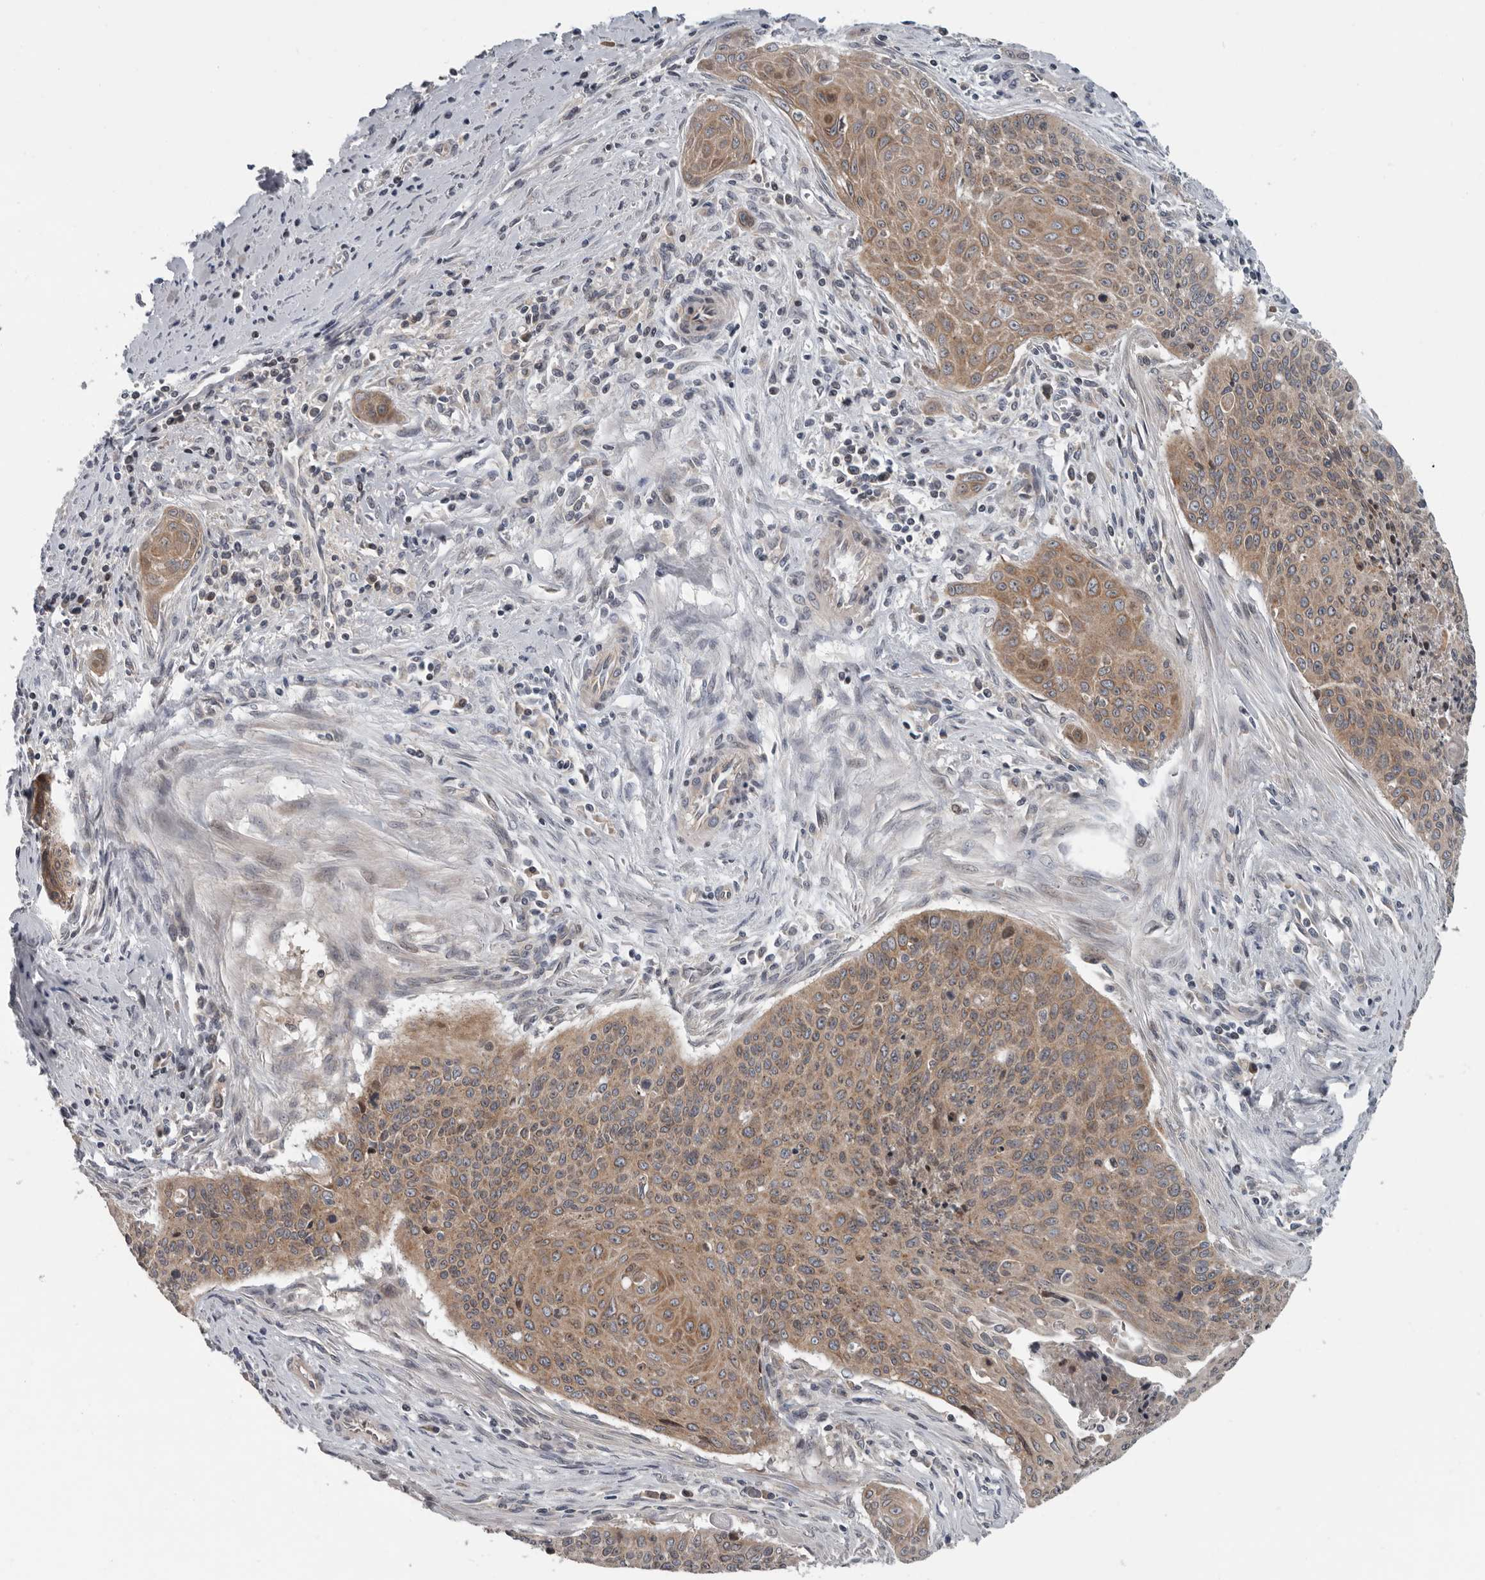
{"staining": {"intensity": "moderate", "quantity": ">75%", "location": "cytoplasmic/membranous"}, "tissue": "cervical cancer", "cell_type": "Tumor cells", "image_type": "cancer", "snomed": [{"axis": "morphology", "description": "Squamous cell carcinoma, NOS"}, {"axis": "topography", "description": "Cervix"}], "caption": "Brown immunohistochemical staining in human cervical squamous cell carcinoma demonstrates moderate cytoplasmic/membranous staining in approximately >75% of tumor cells.", "gene": "TMEM199", "patient": {"sex": "female", "age": 55}}